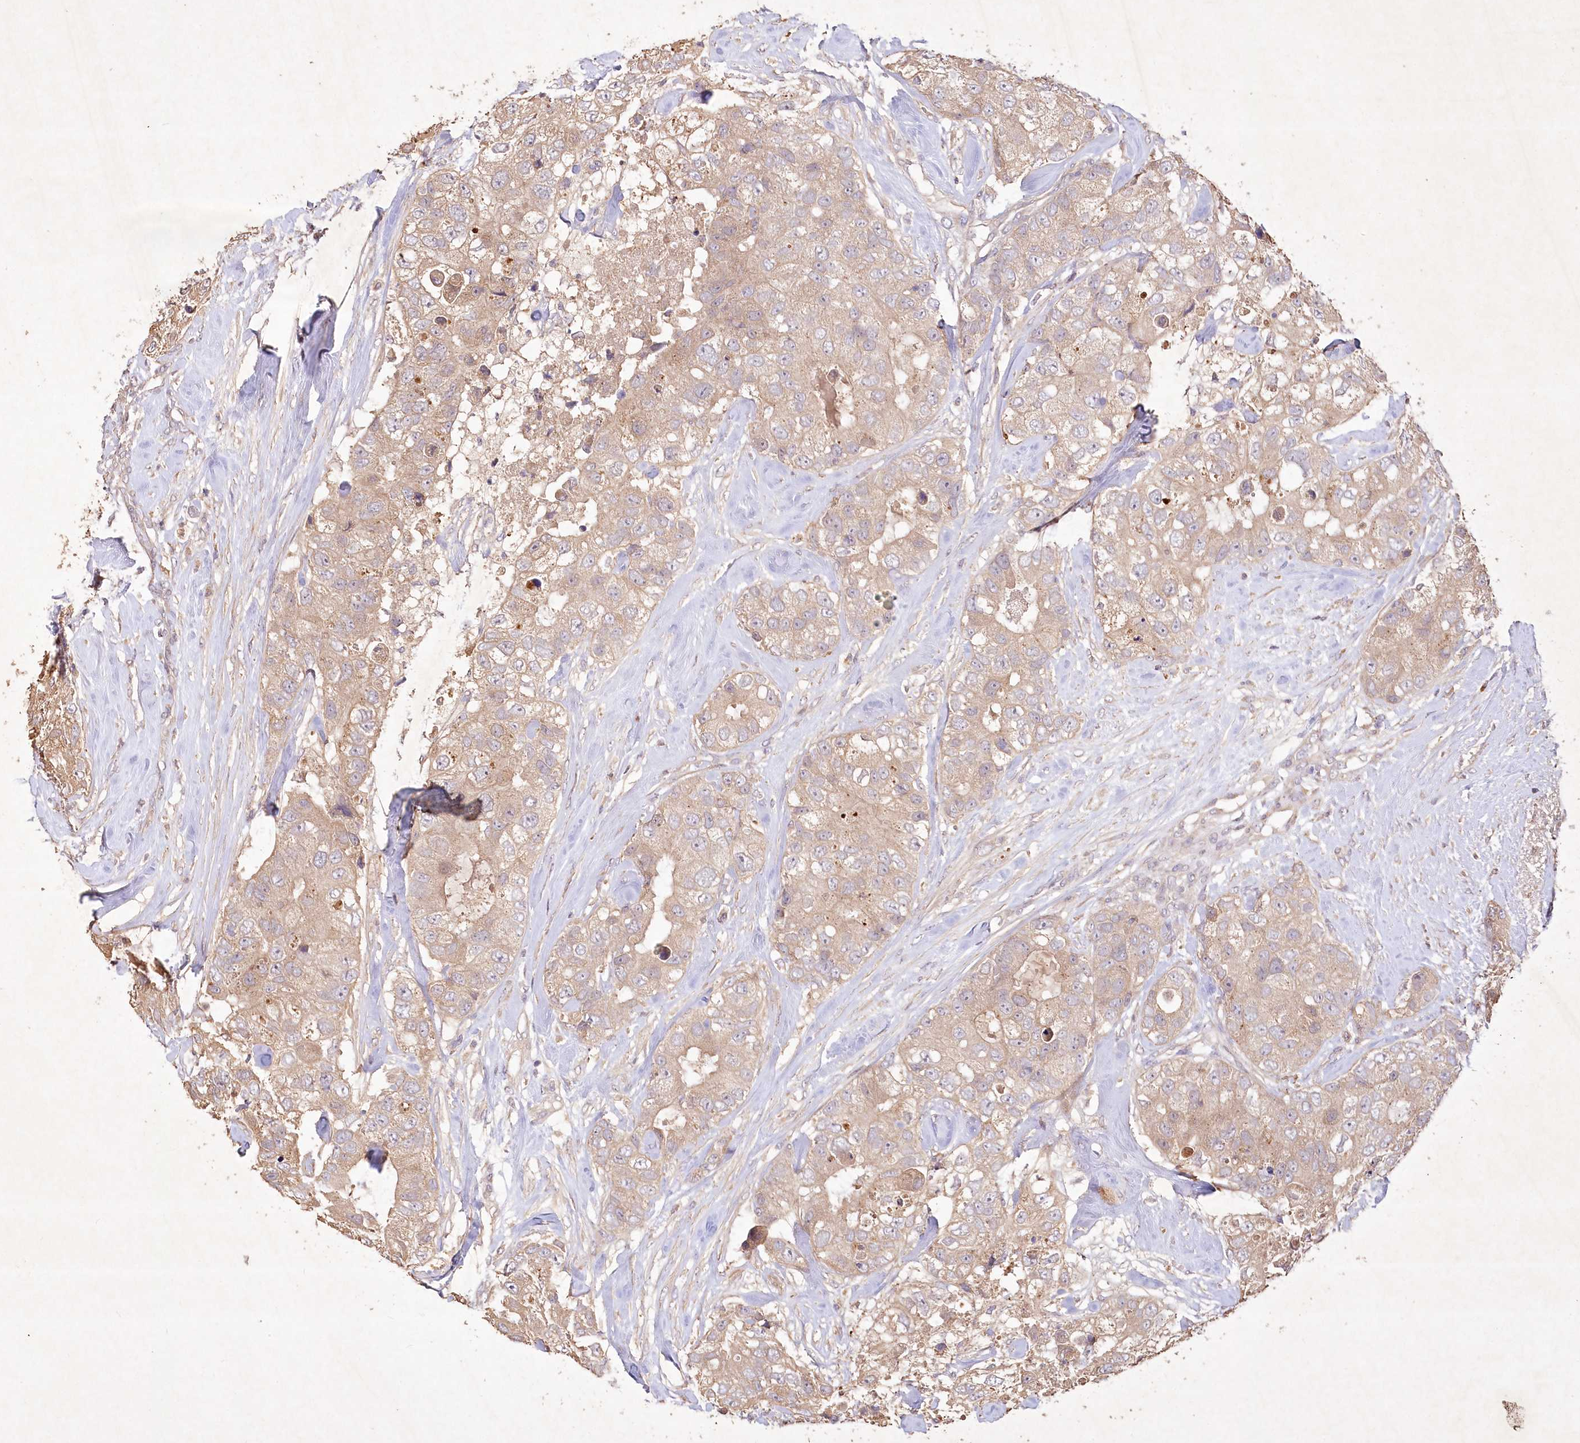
{"staining": {"intensity": "moderate", "quantity": ">75%", "location": "cytoplasmic/membranous"}, "tissue": "breast cancer", "cell_type": "Tumor cells", "image_type": "cancer", "snomed": [{"axis": "morphology", "description": "Duct carcinoma"}, {"axis": "topography", "description": "Breast"}], "caption": "Human breast intraductal carcinoma stained with a protein marker shows moderate staining in tumor cells.", "gene": "IRAK1BP1", "patient": {"sex": "female", "age": 62}}